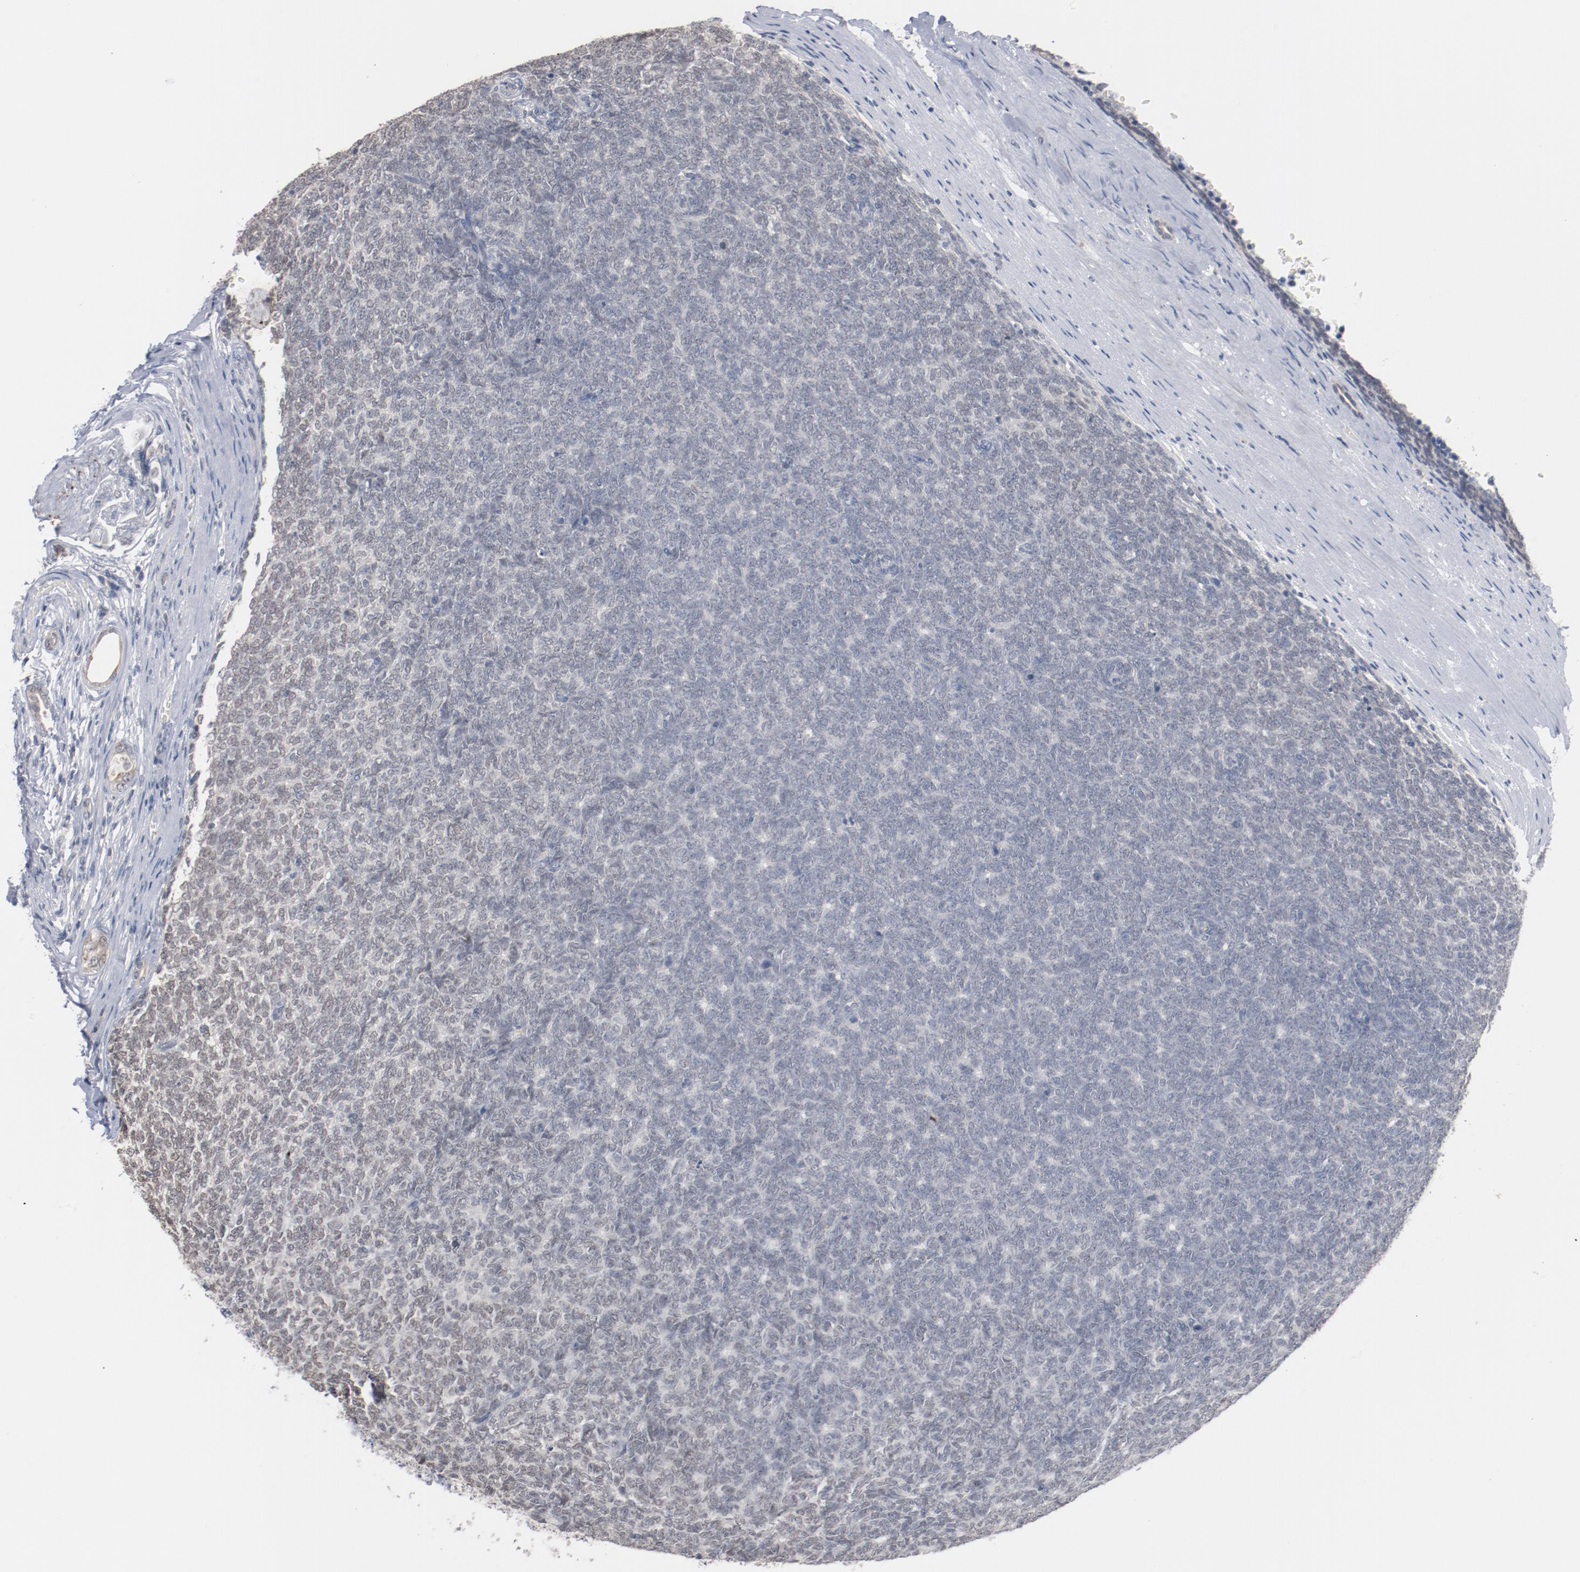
{"staining": {"intensity": "negative", "quantity": "none", "location": "none"}, "tissue": "renal cancer", "cell_type": "Tumor cells", "image_type": "cancer", "snomed": [{"axis": "morphology", "description": "Neoplasm, malignant, NOS"}, {"axis": "topography", "description": "Kidney"}], "caption": "A micrograph of renal cancer stained for a protein reveals no brown staining in tumor cells. (DAB (3,3'-diaminobenzidine) immunohistochemistry (IHC), high magnification).", "gene": "ERICH1", "patient": {"sex": "male", "age": 28}}